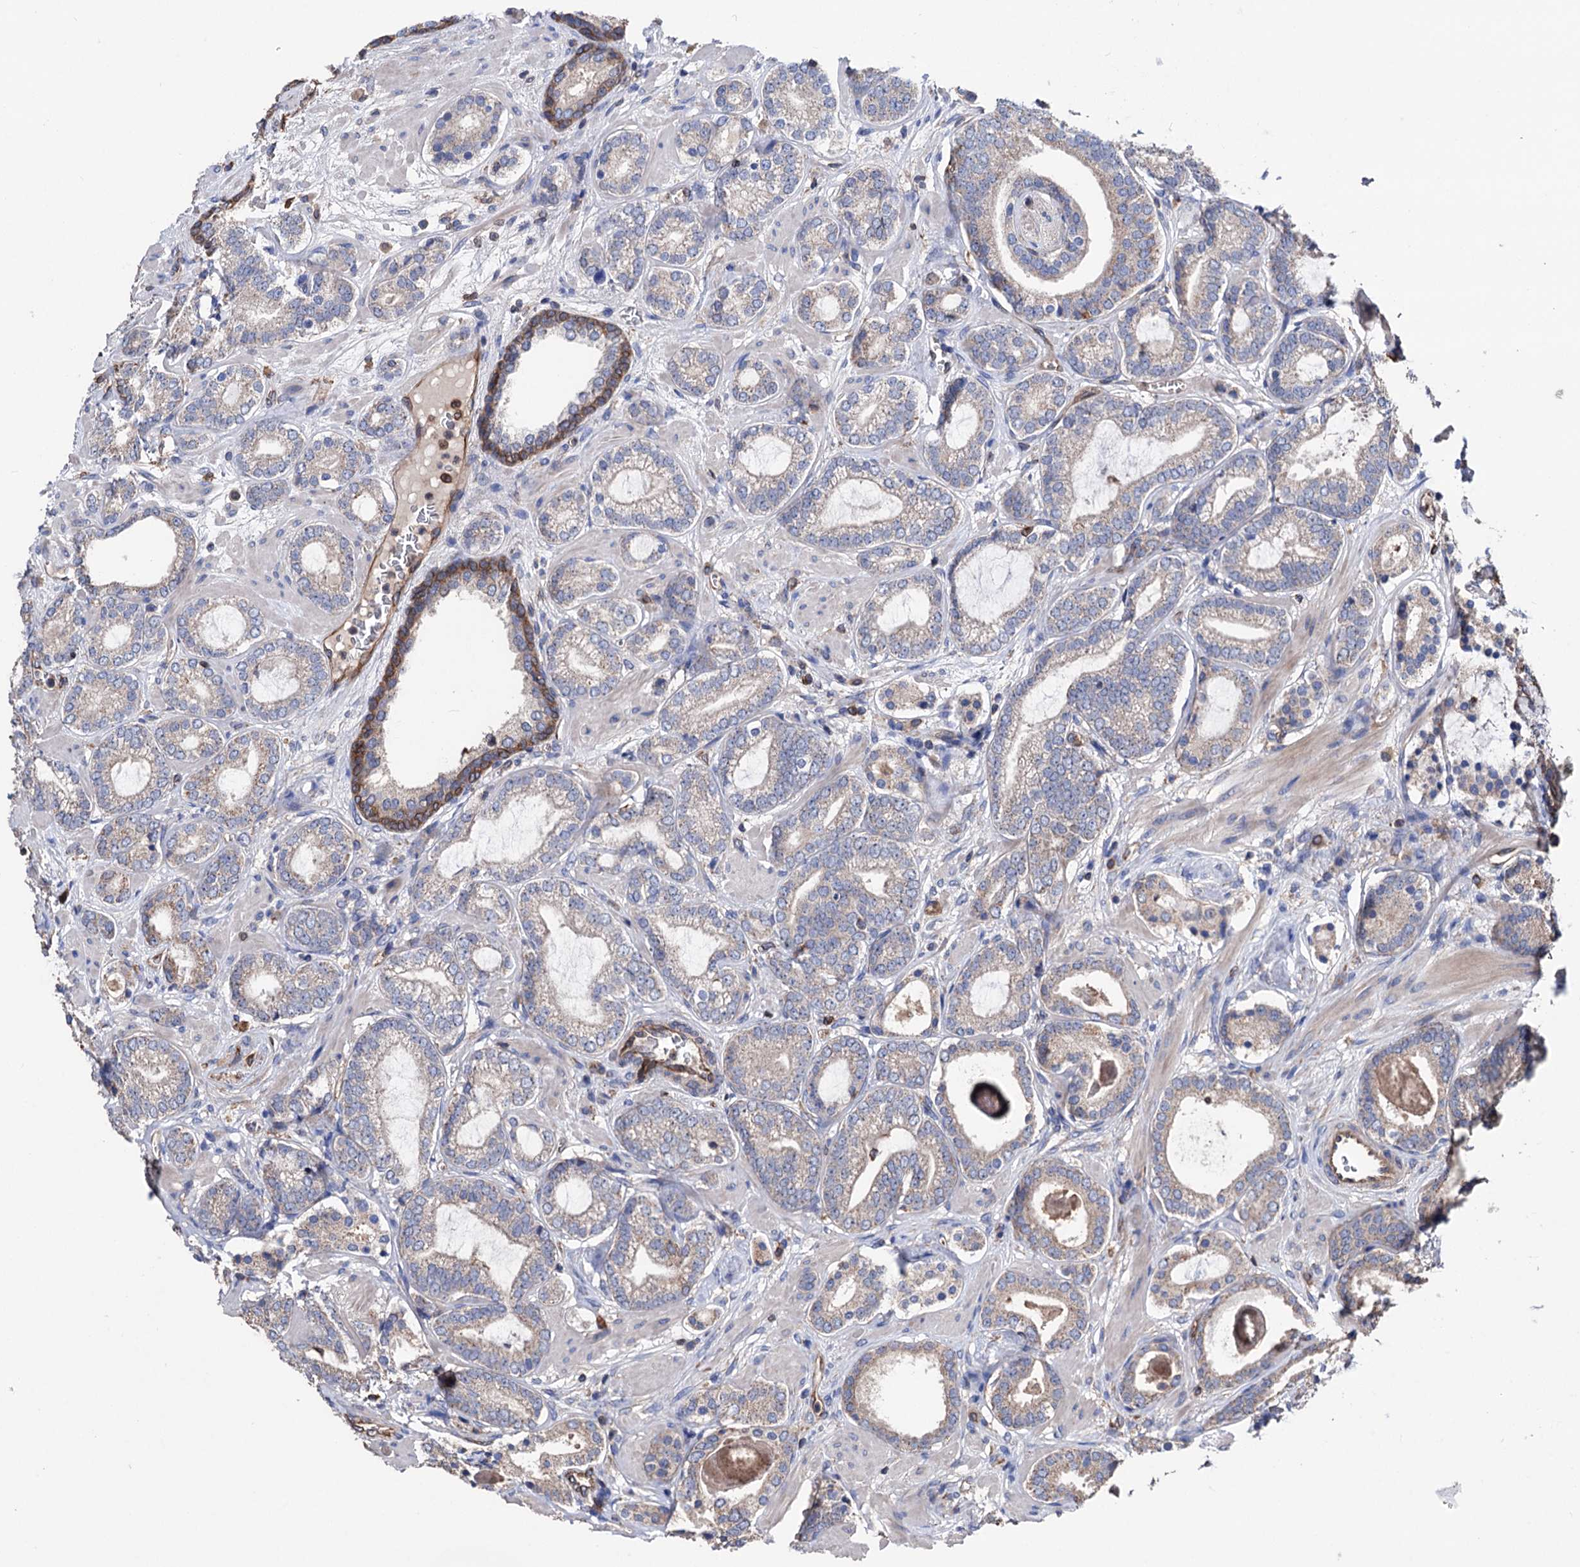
{"staining": {"intensity": "moderate", "quantity": "<25%", "location": "cytoplasmic/membranous"}, "tissue": "prostate cancer", "cell_type": "Tumor cells", "image_type": "cancer", "snomed": [{"axis": "morphology", "description": "Adenocarcinoma, High grade"}, {"axis": "topography", "description": "Prostate"}], "caption": "A low amount of moderate cytoplasmic/membranous positivity is appreciated in approximately <25% of tumor cells in prostate high-grade adenocarcinoma tissue.", "gene": "STING1", "patient": {"sex": "male", "age": 60}}